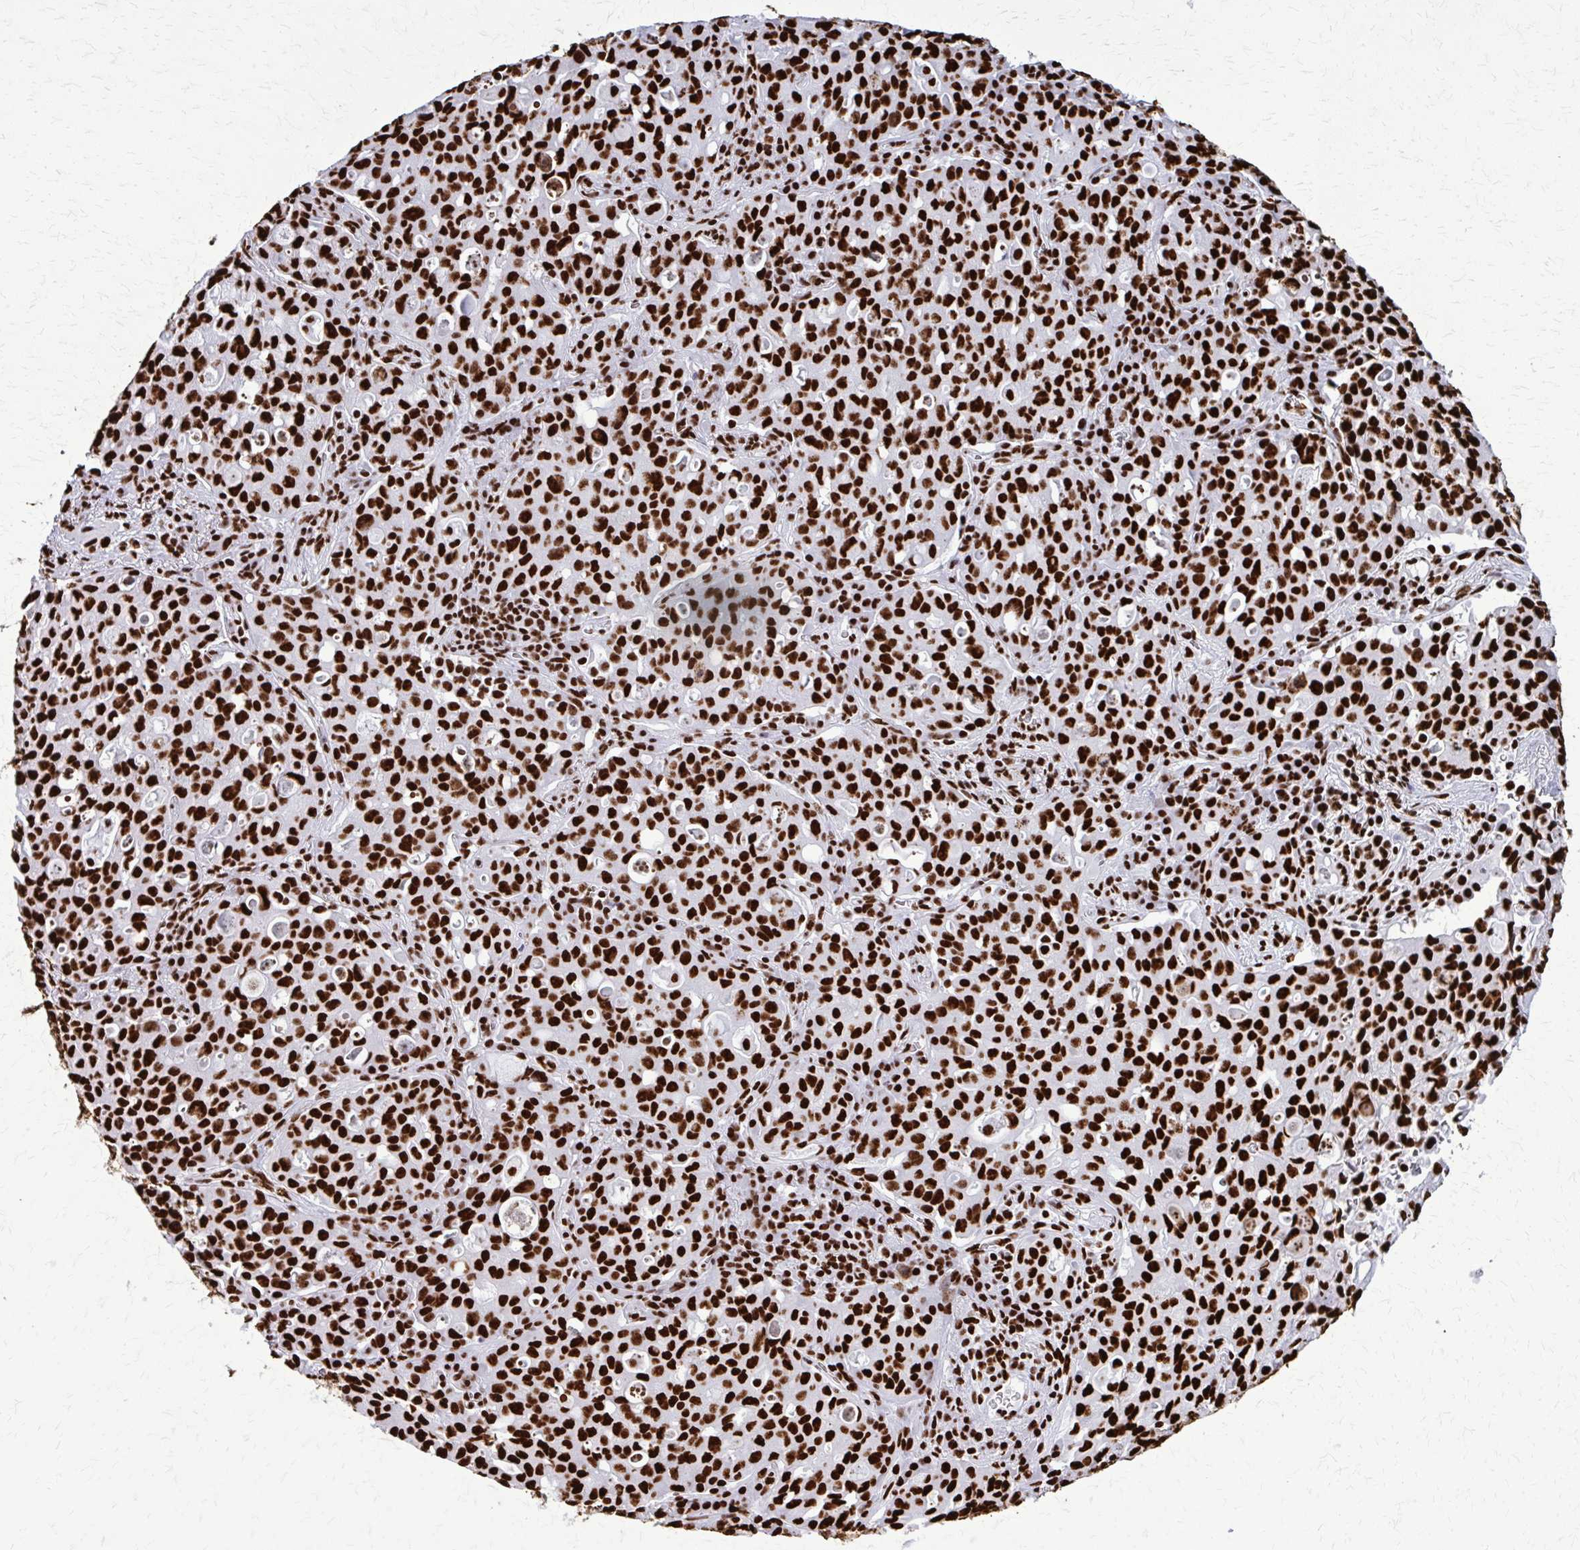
{"staining": {"intensity": "strong", "quantity": ">75%", "location": "nuclear"}, "tissue": "lung cancer", "cell_type": "Tumor cells", "image_type": "cancer", "snomed": [{"axis": "morphology", "description": "Adenocarcinoma, NOS"}, {"axis": "topography", "description": "Lung"}], "caption": "IHC image of neoplastic tissue: human lung cancer (adenocarcinoma) stained using immunohistochemistry (IHC) shows high levels of strong protein expression localized specifically in the nuclear of tumor cells, appearing as a nuclear brown color.", "gene": "SFPQ", "patient": {"sex": "female", "age": 44}}